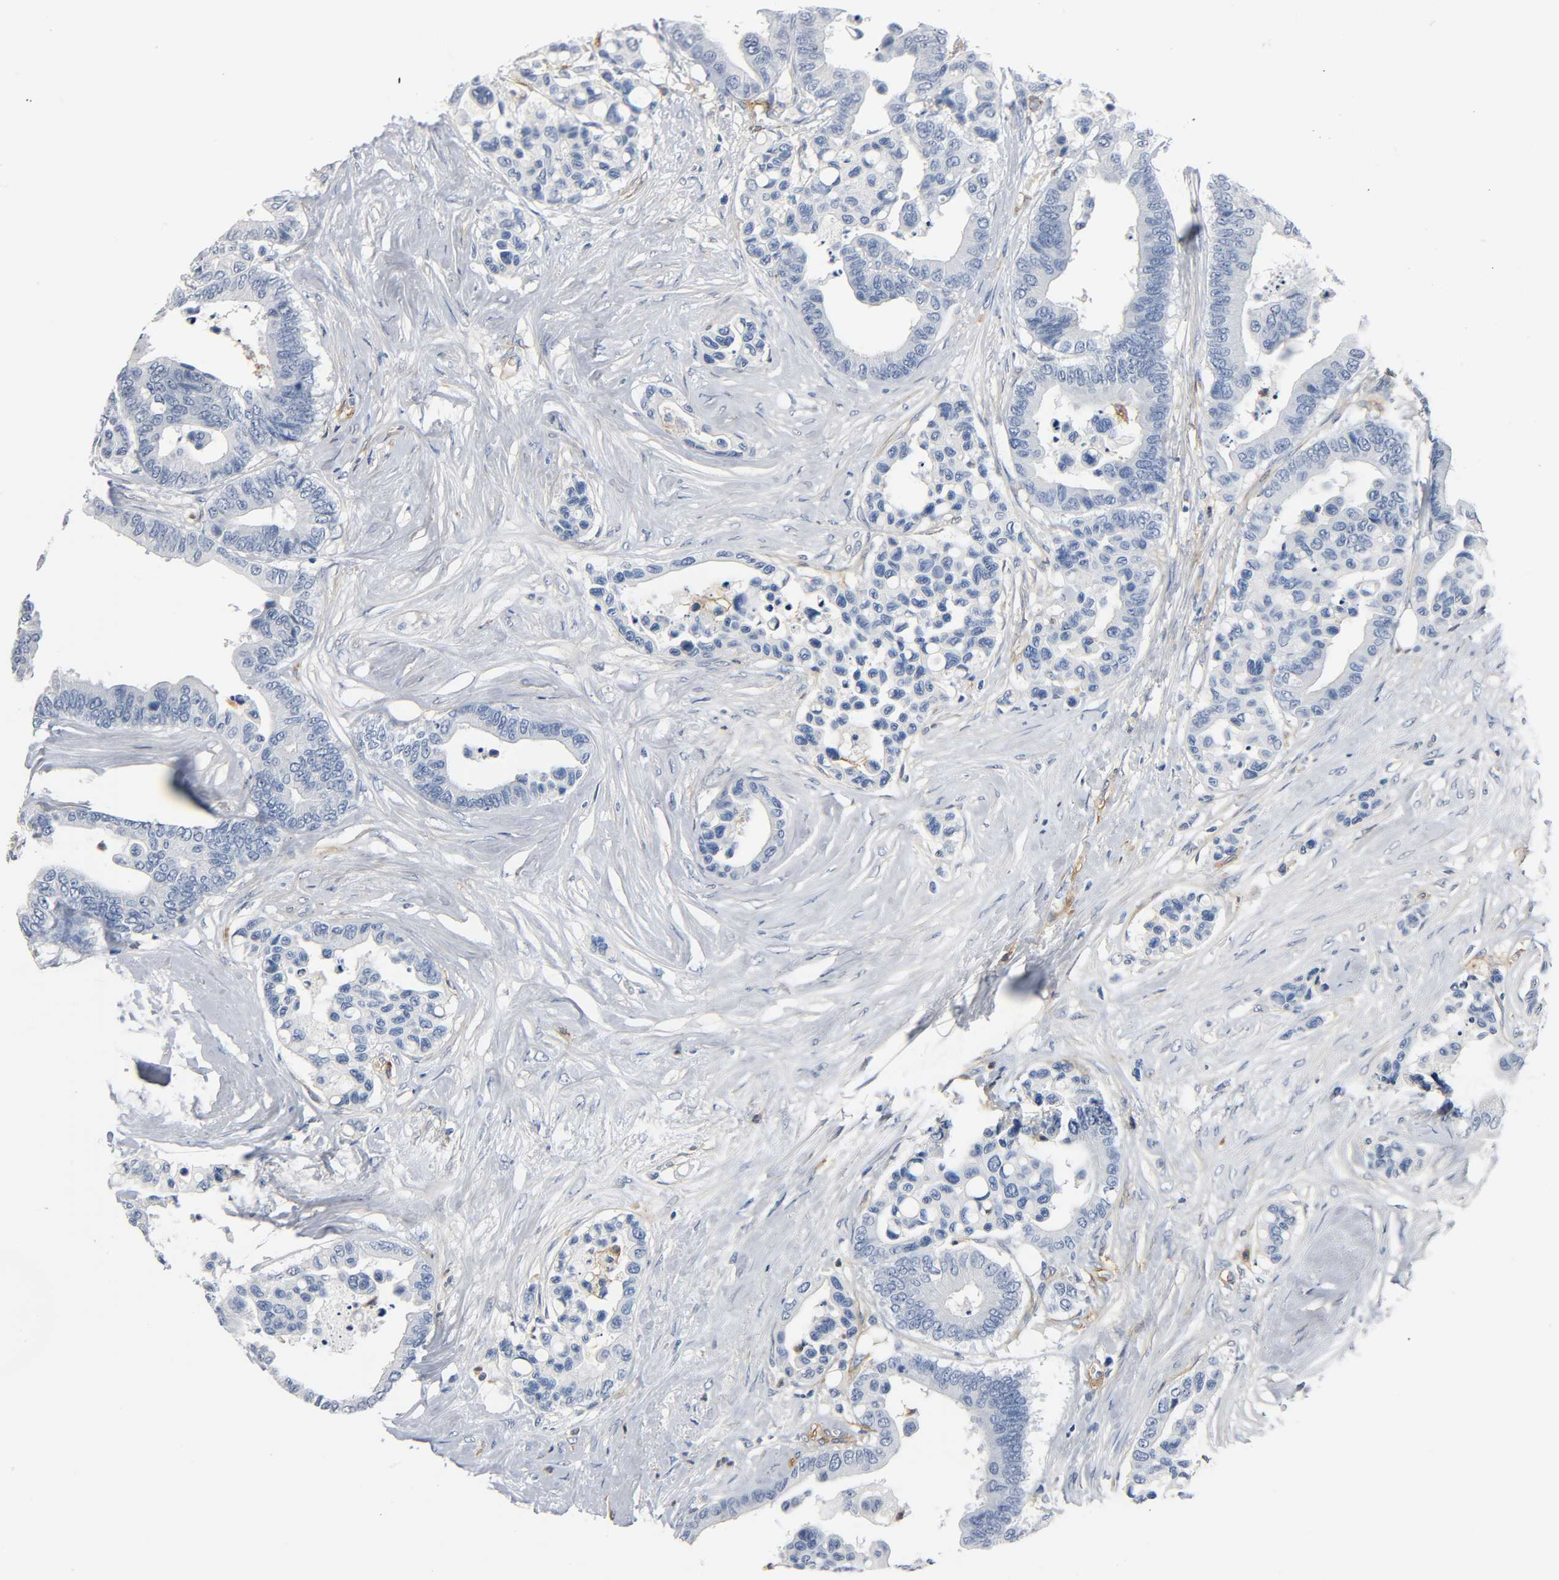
{"staining": {"intensity": "negative", "quantity": "none", "location": "none"}, "tissue": "colorectal cancer", "cell_type": "Tumor cells", "image_type": "cancer", "snomed": [{"axis": "morphology", "description": "Adenocarcinoma, NOS"}, {"axis": "topography", "description": "Colon"}], "caption": "IHC histopathology image of human adenocarcinoma (colorectal) stained for a protein (brown), which exhibits no positivity in tumor cells.", "gene": "ANPEP", "patient": {"sex": "male", "age": 82}}